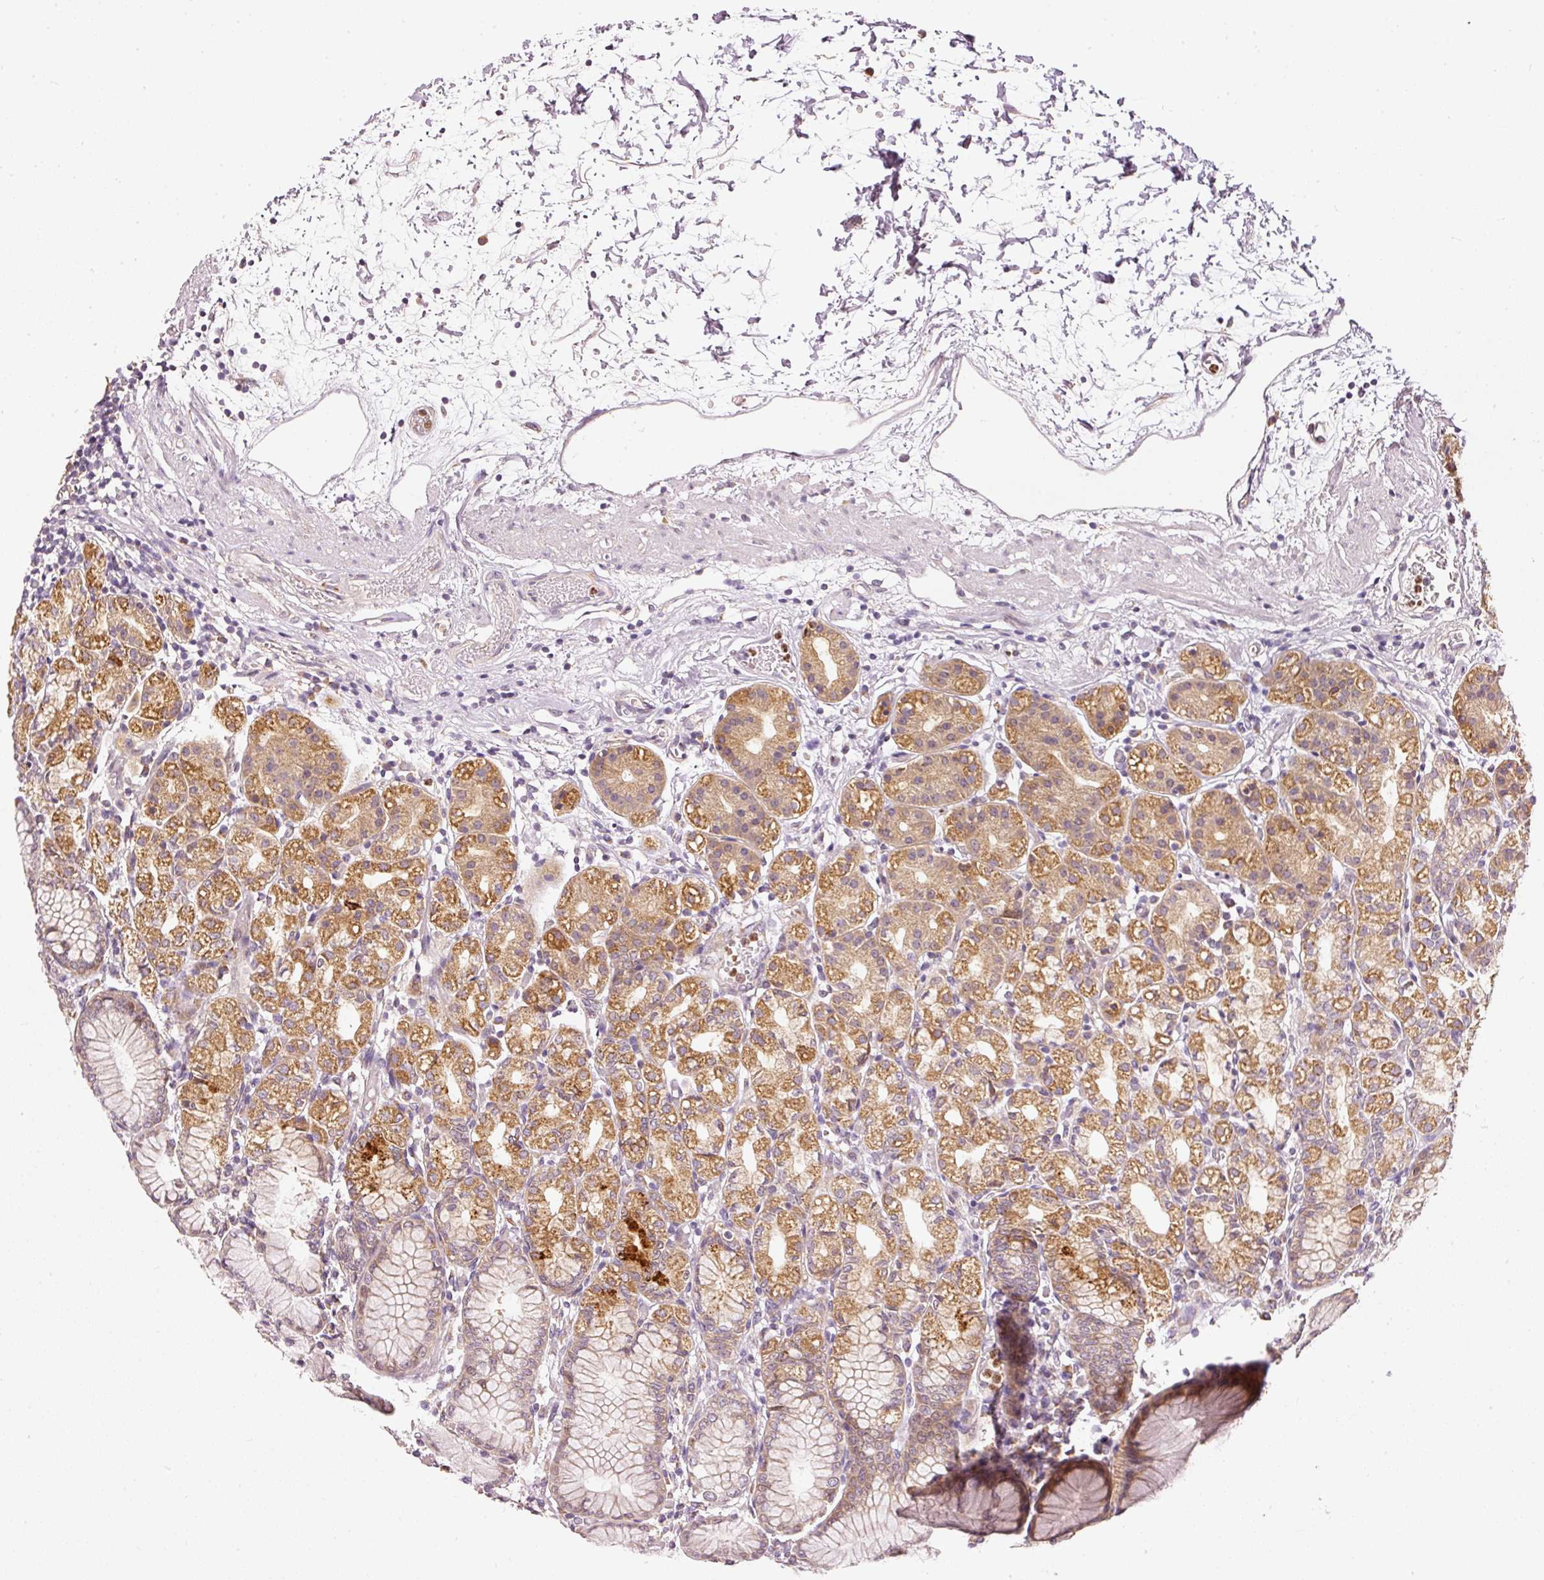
{"staining": {"intensity": "moderate", "quantity": ">75%", "location": "cytoplasmic/membranous"}, "tissue": "stomach", "cell_type": "Glandular cells", "image_type": "normal", "snomed": [{"axis": "morphology", "description": "Normal tissue, NOS"}, {"axis": "topography", "description": "Stomach"}], "caption": "Immunohistochemistry of normal stomach exhibits medium levels of moderate cytoplasmic/membranous expression in about >75% of glandular cells.", "gene": "MTHFD1L", "patient": {"sex": "female", "age": 57}}